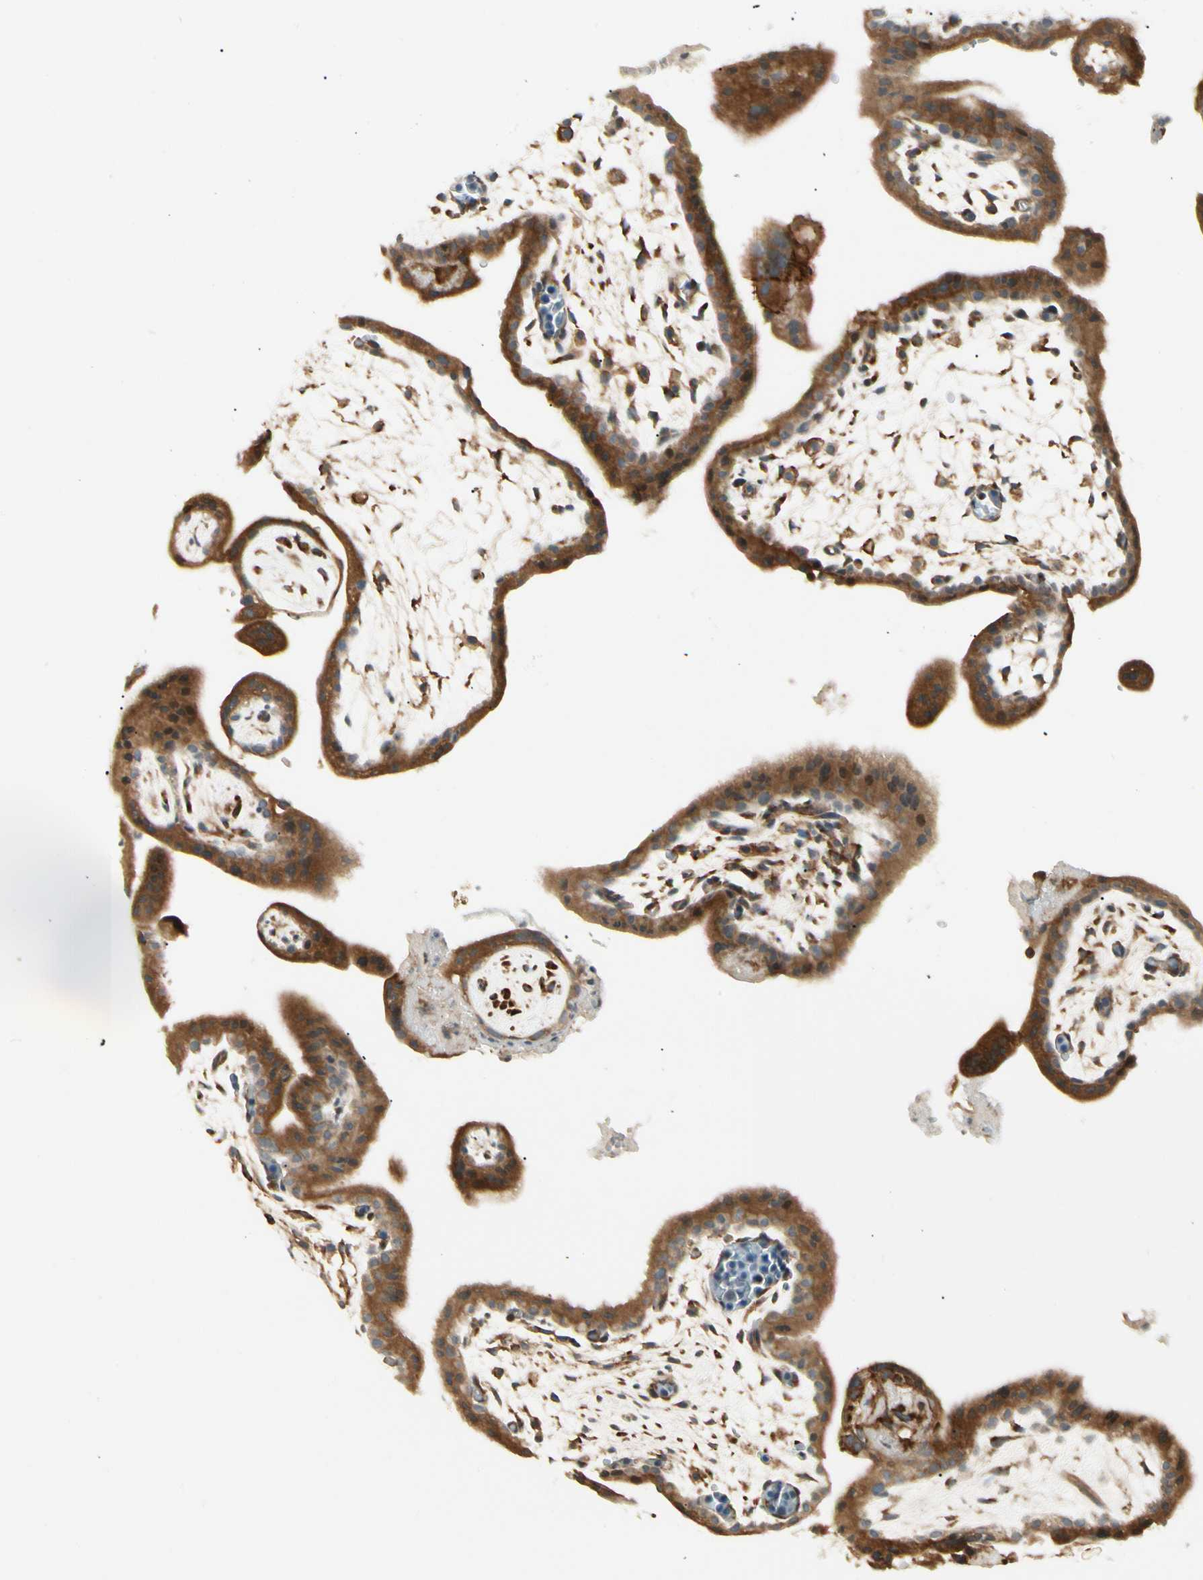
{"staining": {"intensity": "strong", "quantity": ">75%", "location": "cytoplasmic/membranous"}, "tissue": "placenta", "cell_type": "Trophoblastic cells", "image_type": "normal", "snomed": [{"axis": "morphology", "description": "Normal tissue, NOS"}, {"axis": "topography", "description": "Placenta"}], "caption": "This image shows unremarkable placenta stained with immunohistochemistry (IHC) to label a protein in brown. The cytoplasmic/membranous of trophoblastic cells show strong positivity for the protein. Nuclei are counter-stained blue.", "gene": "FNDC3B", "patient": {"sex": "female", "age": 35}}